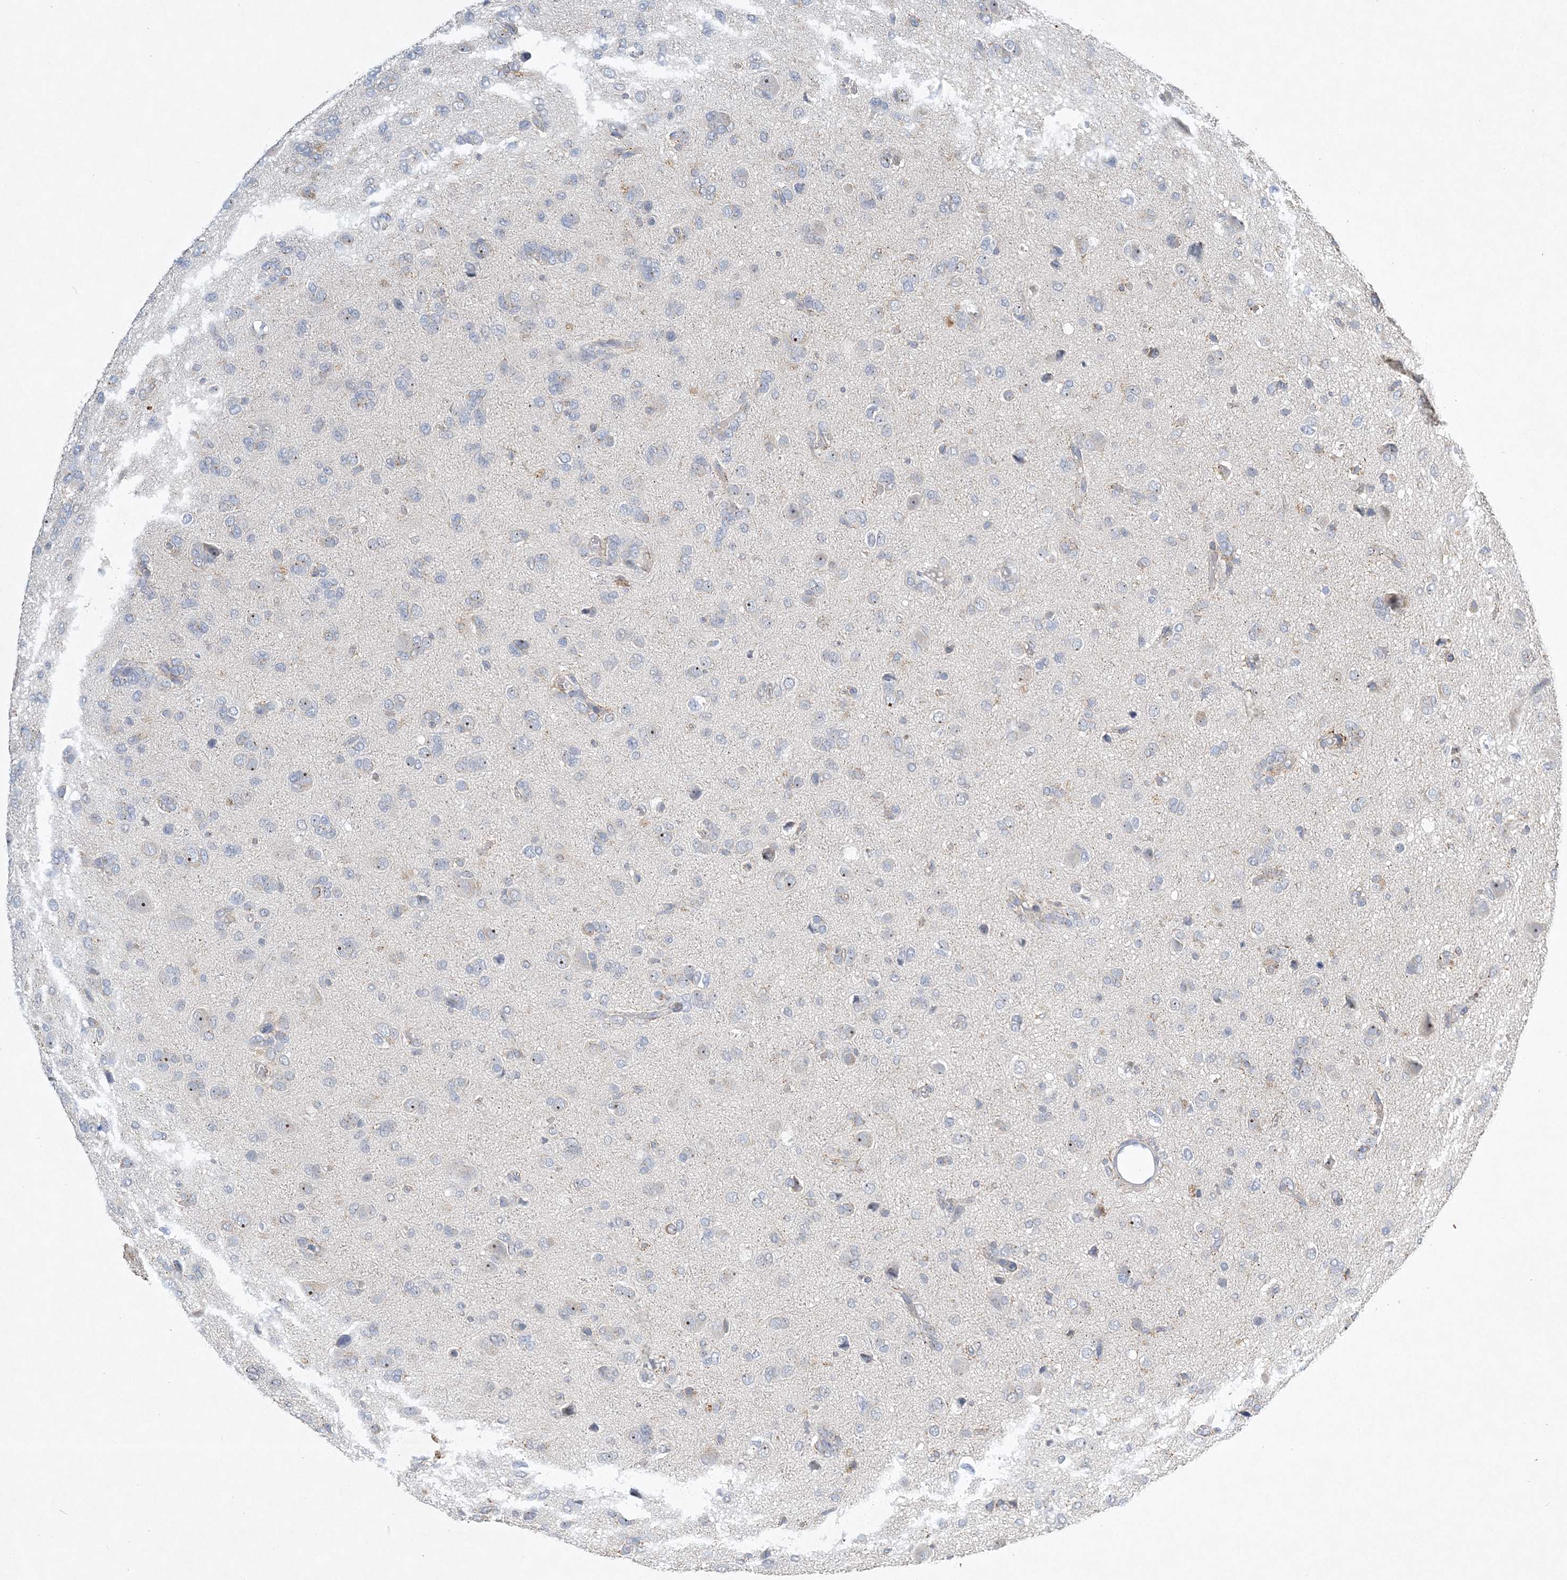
{"staining": {"intensity": "negative", "quantity": "none", "location": "none"}, "tissue": "glioma", "cell_type": "Tumor cells", "image_type": "cancer", "snomed": [{"axis": "morphology", "description": "Glioma, malignant, High grade"}, {"axis": "topography", "description": "Brain"}], "caption": "There is no significant expression in tumor cells of glioma.", "gene": "ANKRD35", "patient": {"sex": "female", "age": 59}}